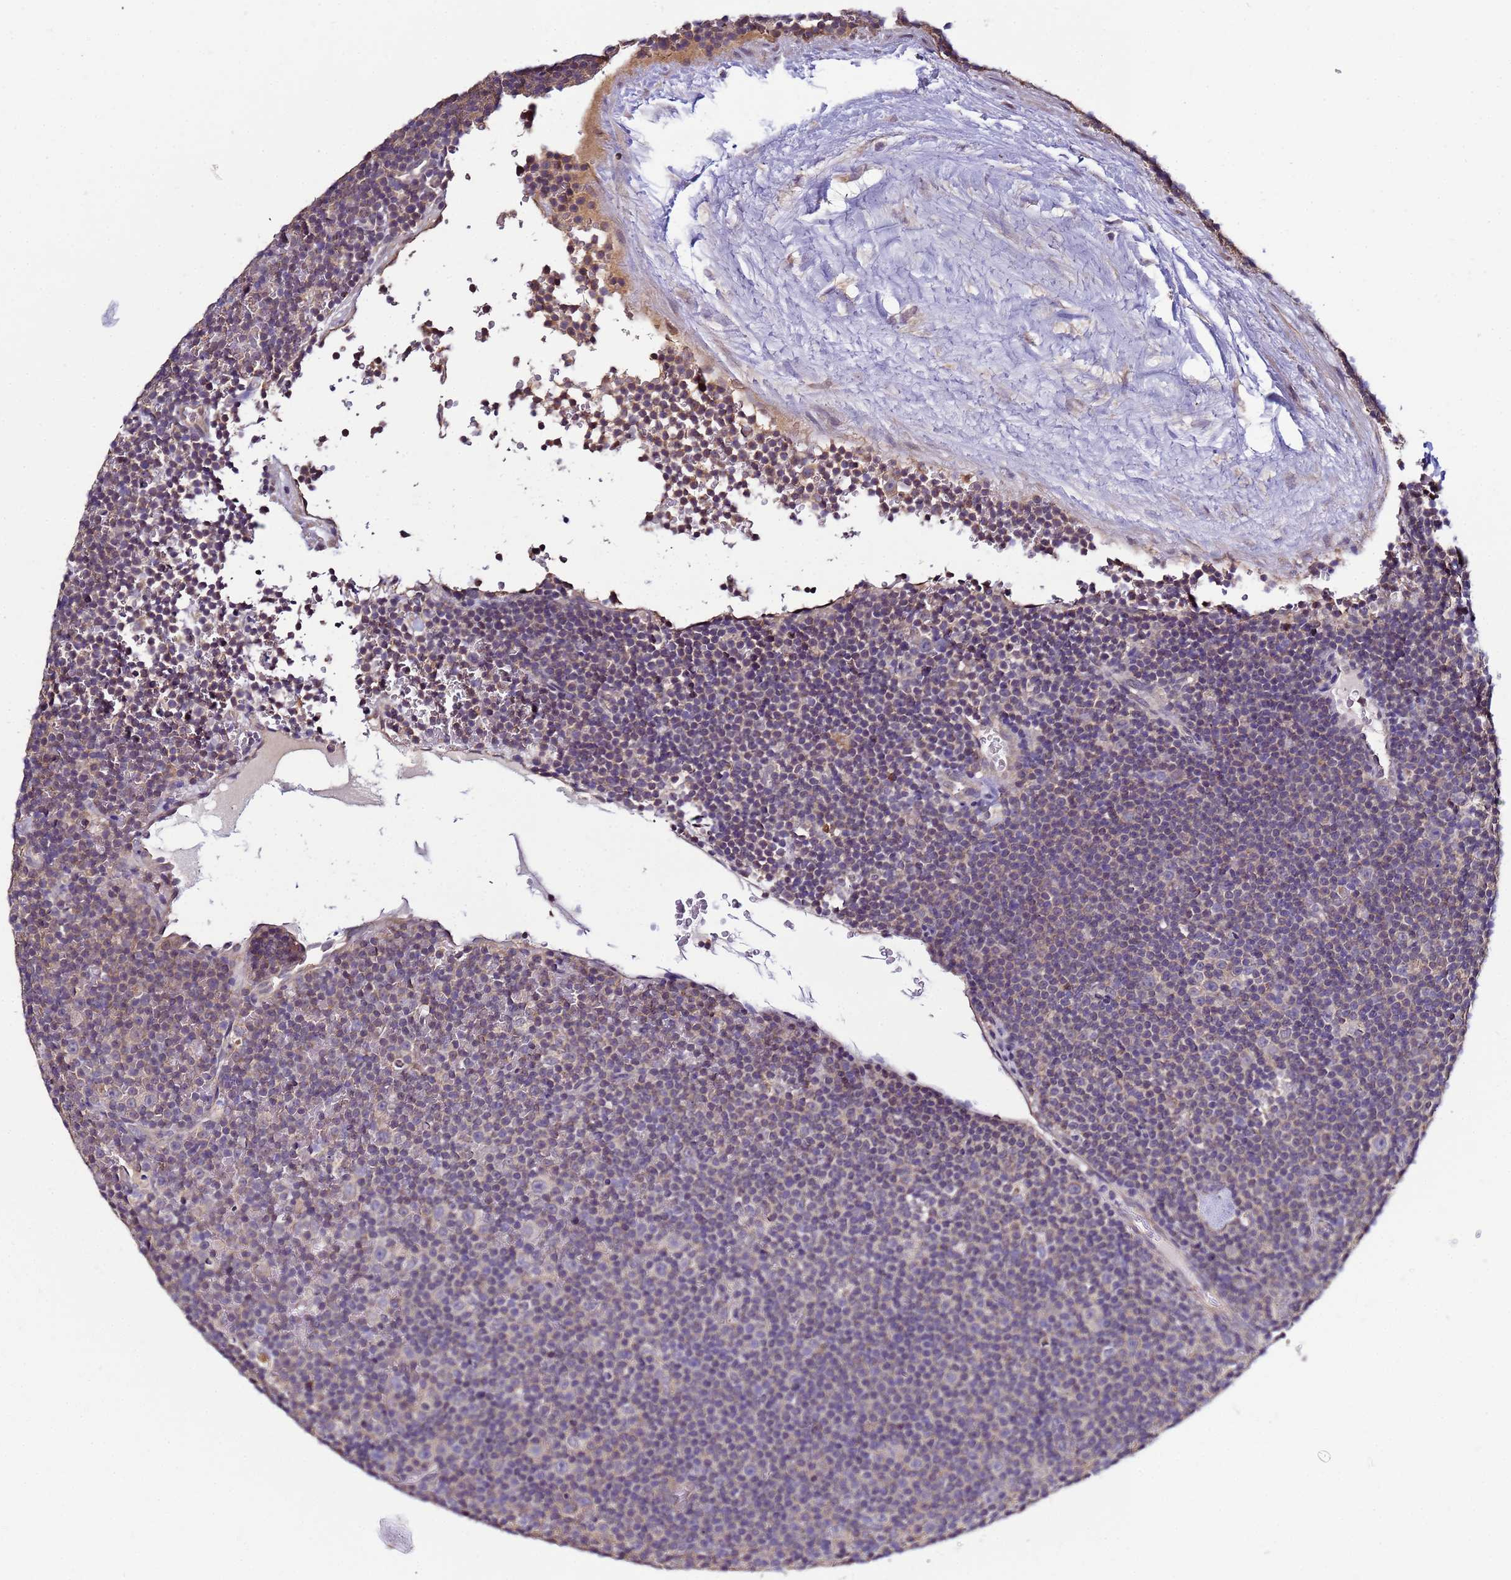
{"staining": {"intensity": "negative", "quantity": "none", "location": "none"}, "tissue": "lymphoma", "cell_type": "Tumor cells", "image_type": "cancer", "snomed": [{"axis": "morphology", "description": "Malignant lymphoma, non-Hodgkin's type, Low grade"}, {"axis": "topography", "description": "Lymph node"}], "caption": "Tumor cells show no significant protein positivity in low-grade malignant lymphoma, non-Hodgkin's type.", "gene": "NAXE", "patient": {"sex": "female", "age": 67}}